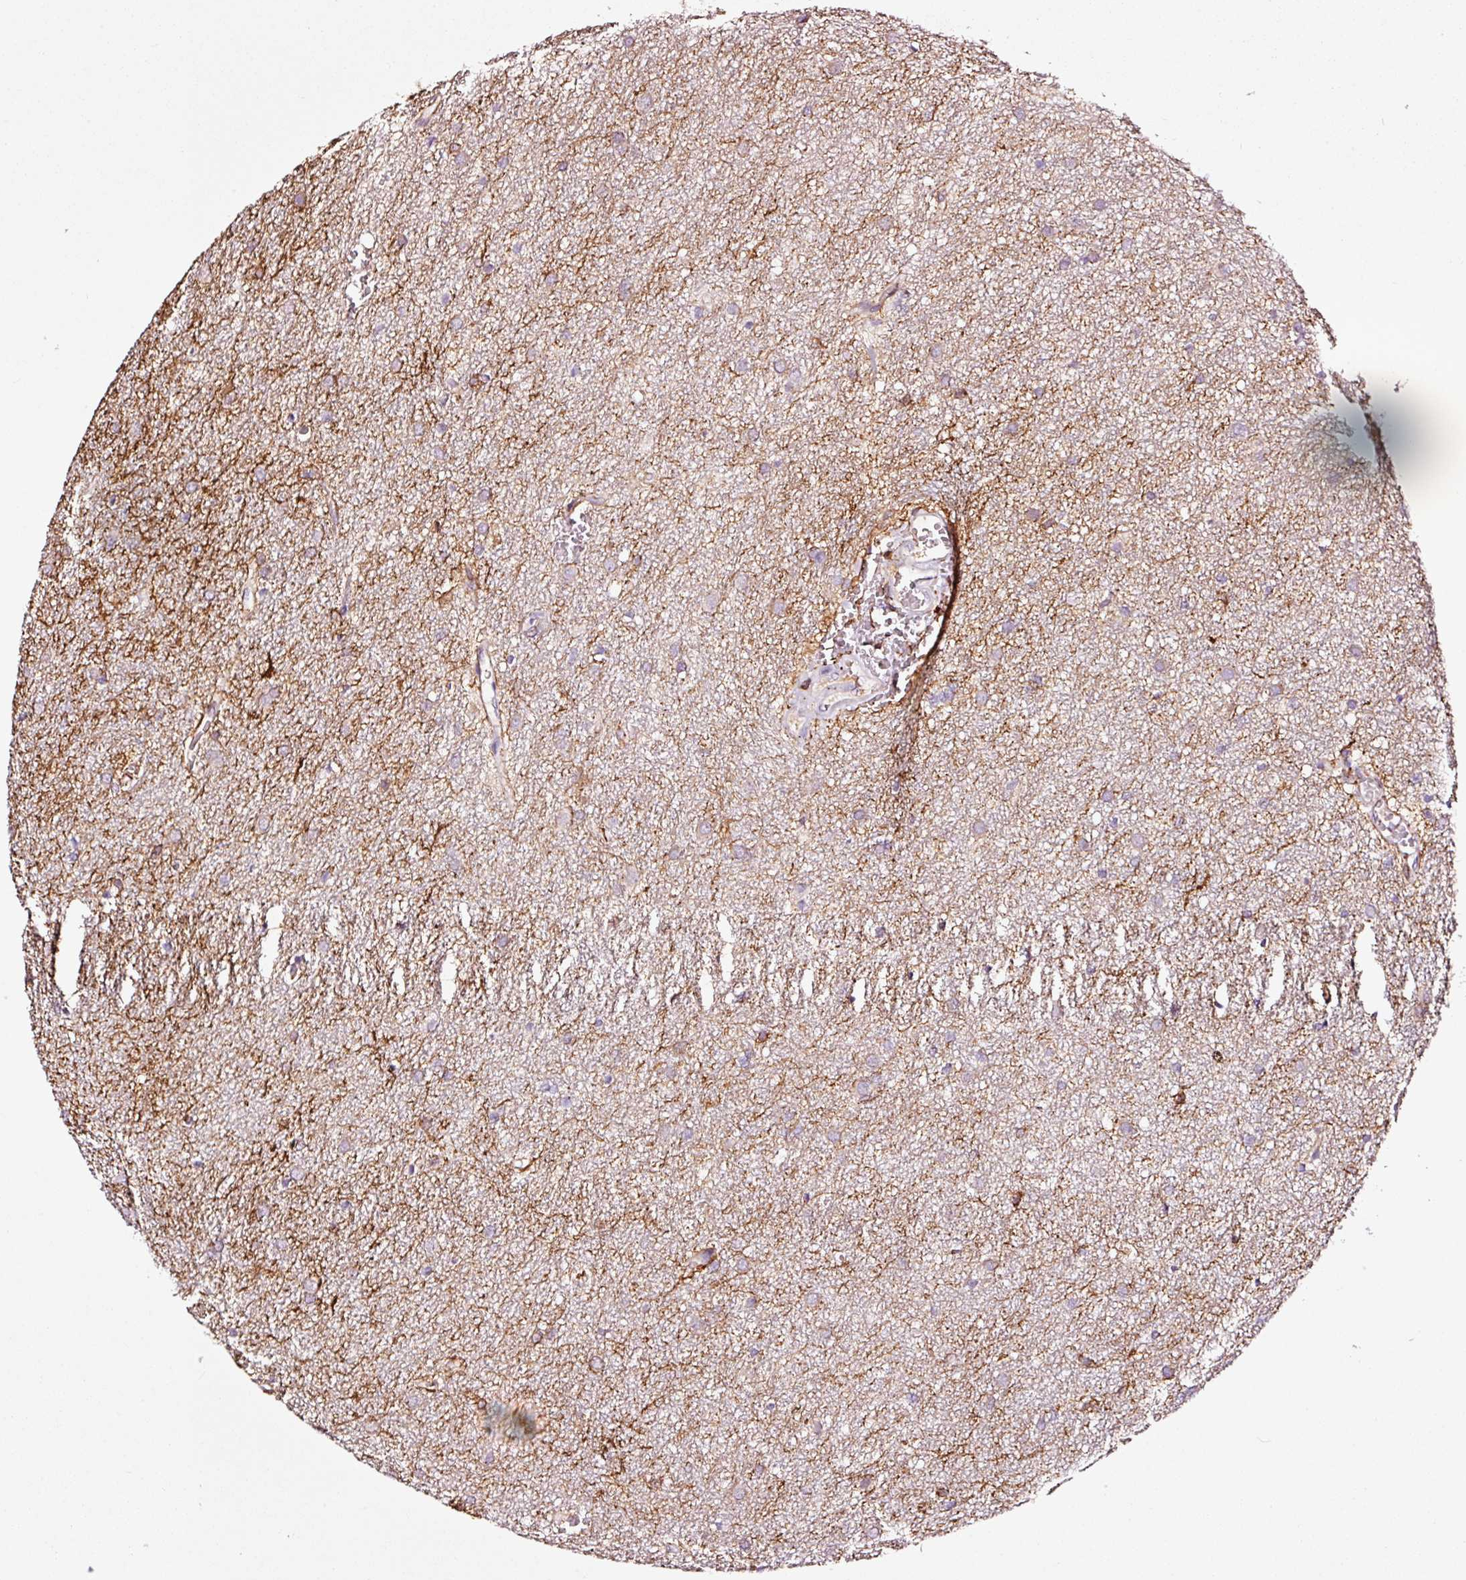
{"staining": {"intensity": "moderate", "quantity": "25%-75%", "location": "cytoplasmic/membranous"}, "tissue": "glioma", "cell_type": "Tumor cells", "image_type": "cancer", "snomed": [{"axis": "morphology", "description": "Glioma, malignant, Low grade"}, {"axis": "topography", "description": "Cerebellum"}], "caption": "Malignant glioma (low-grade) tissue exhibits moderate cytoplasmic/membranous expression in approximately 25%-75% of tumor cells", "gene": "ADD3", "patient": {"sex": "female", "age": 5}}